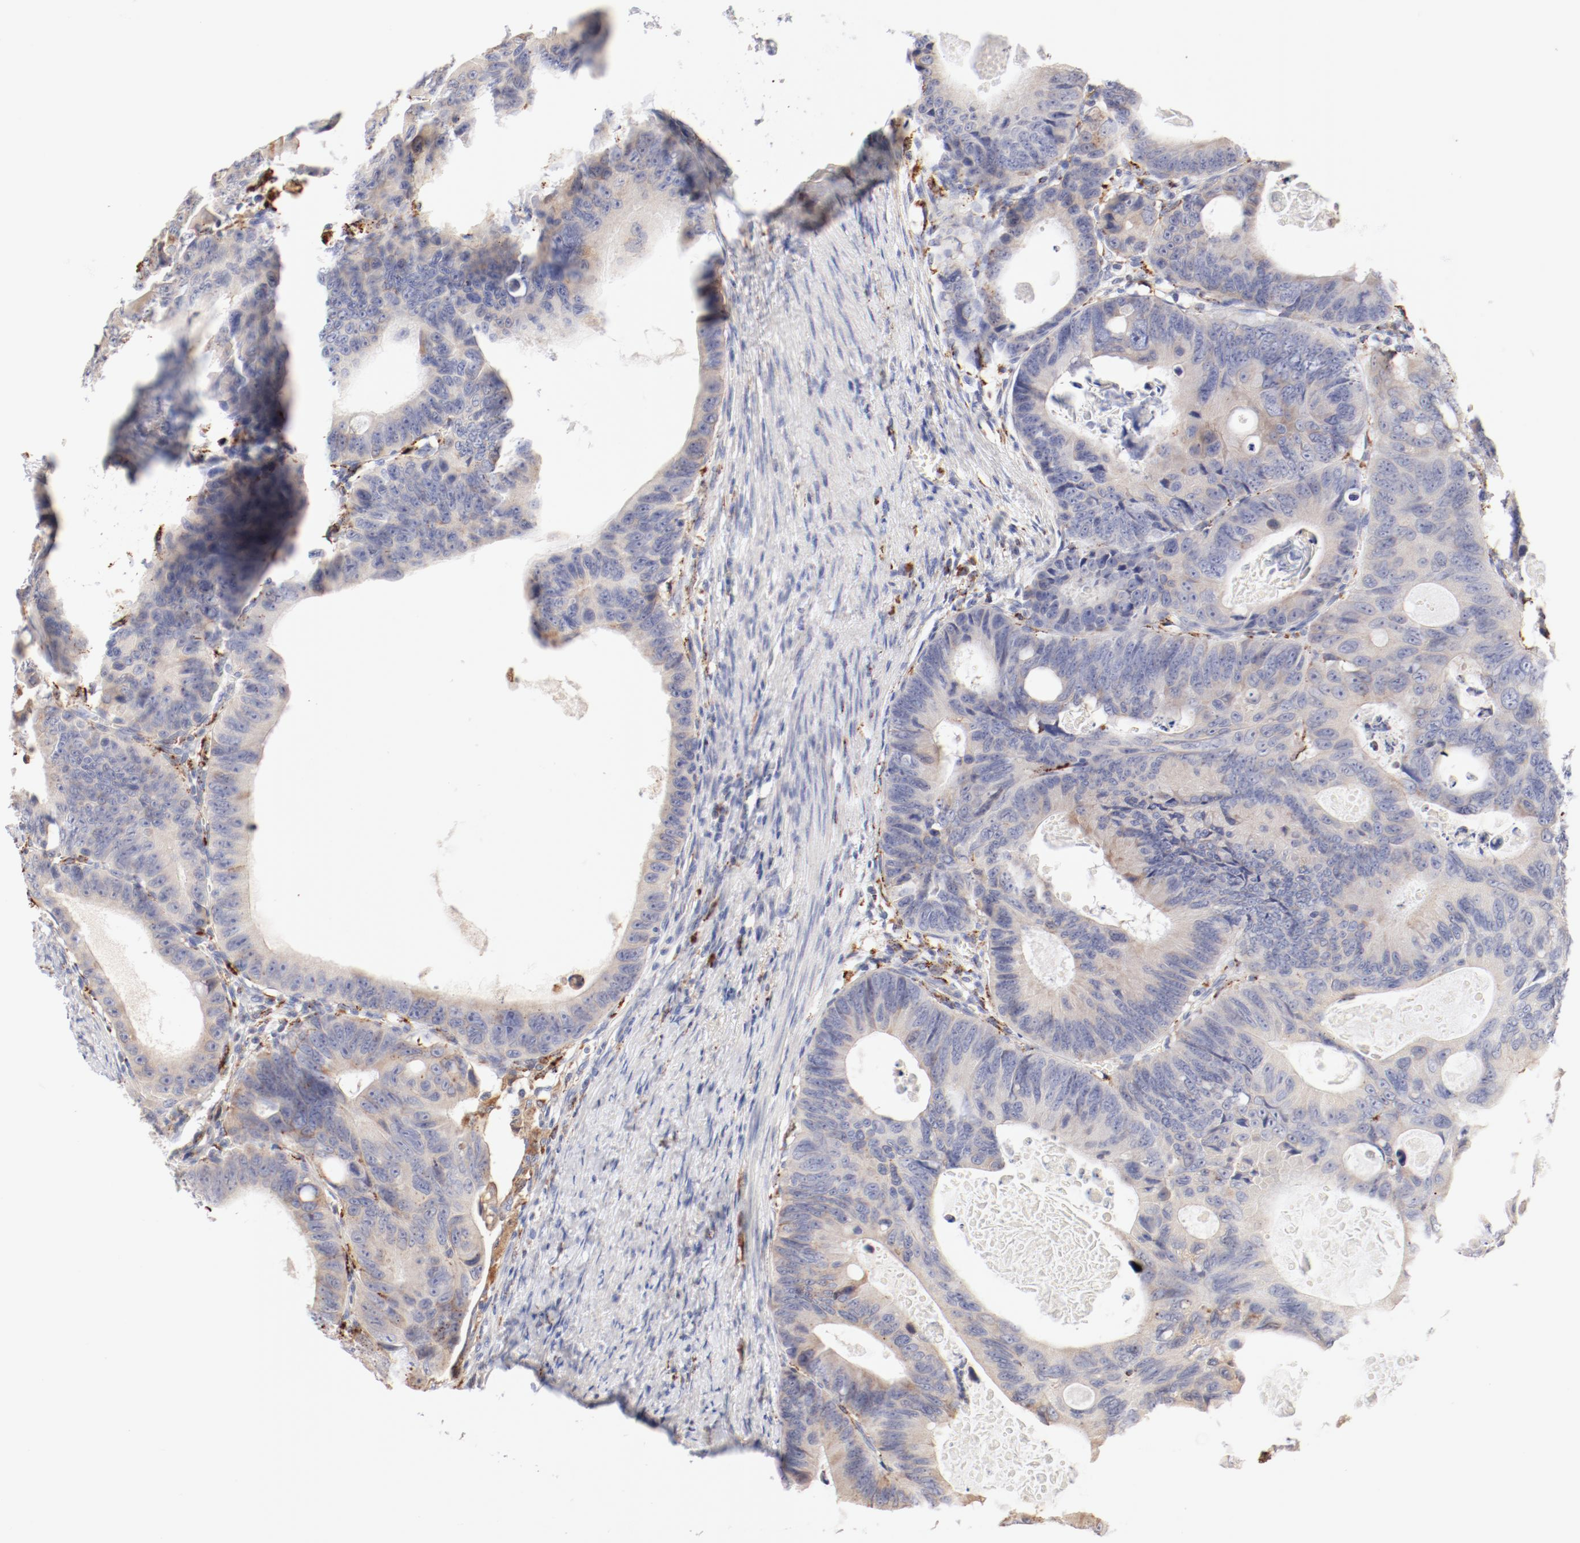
{"staining": {"intensity": "weak", "quantity": ">75%", "location": "cytoplasmic/membranous"}, "tissue": "colorectal cancer", "cell_type": "Tumor cells", "image_type": "cancer", "snomed": [{"axis": "morphology", "description": "Adenocarcinoma, NOS"}, {"axis": "topography", "description": "Colon"}], "caption": "Immunohistochemical staining of human adenocarcinoma (colorectal) reveals low levels of weak cytoplasmic/membranous protein staining in approximately >75% of tumor cells.", "gene": "CTSH", "patient": {"sex": "female", "age": 55}}